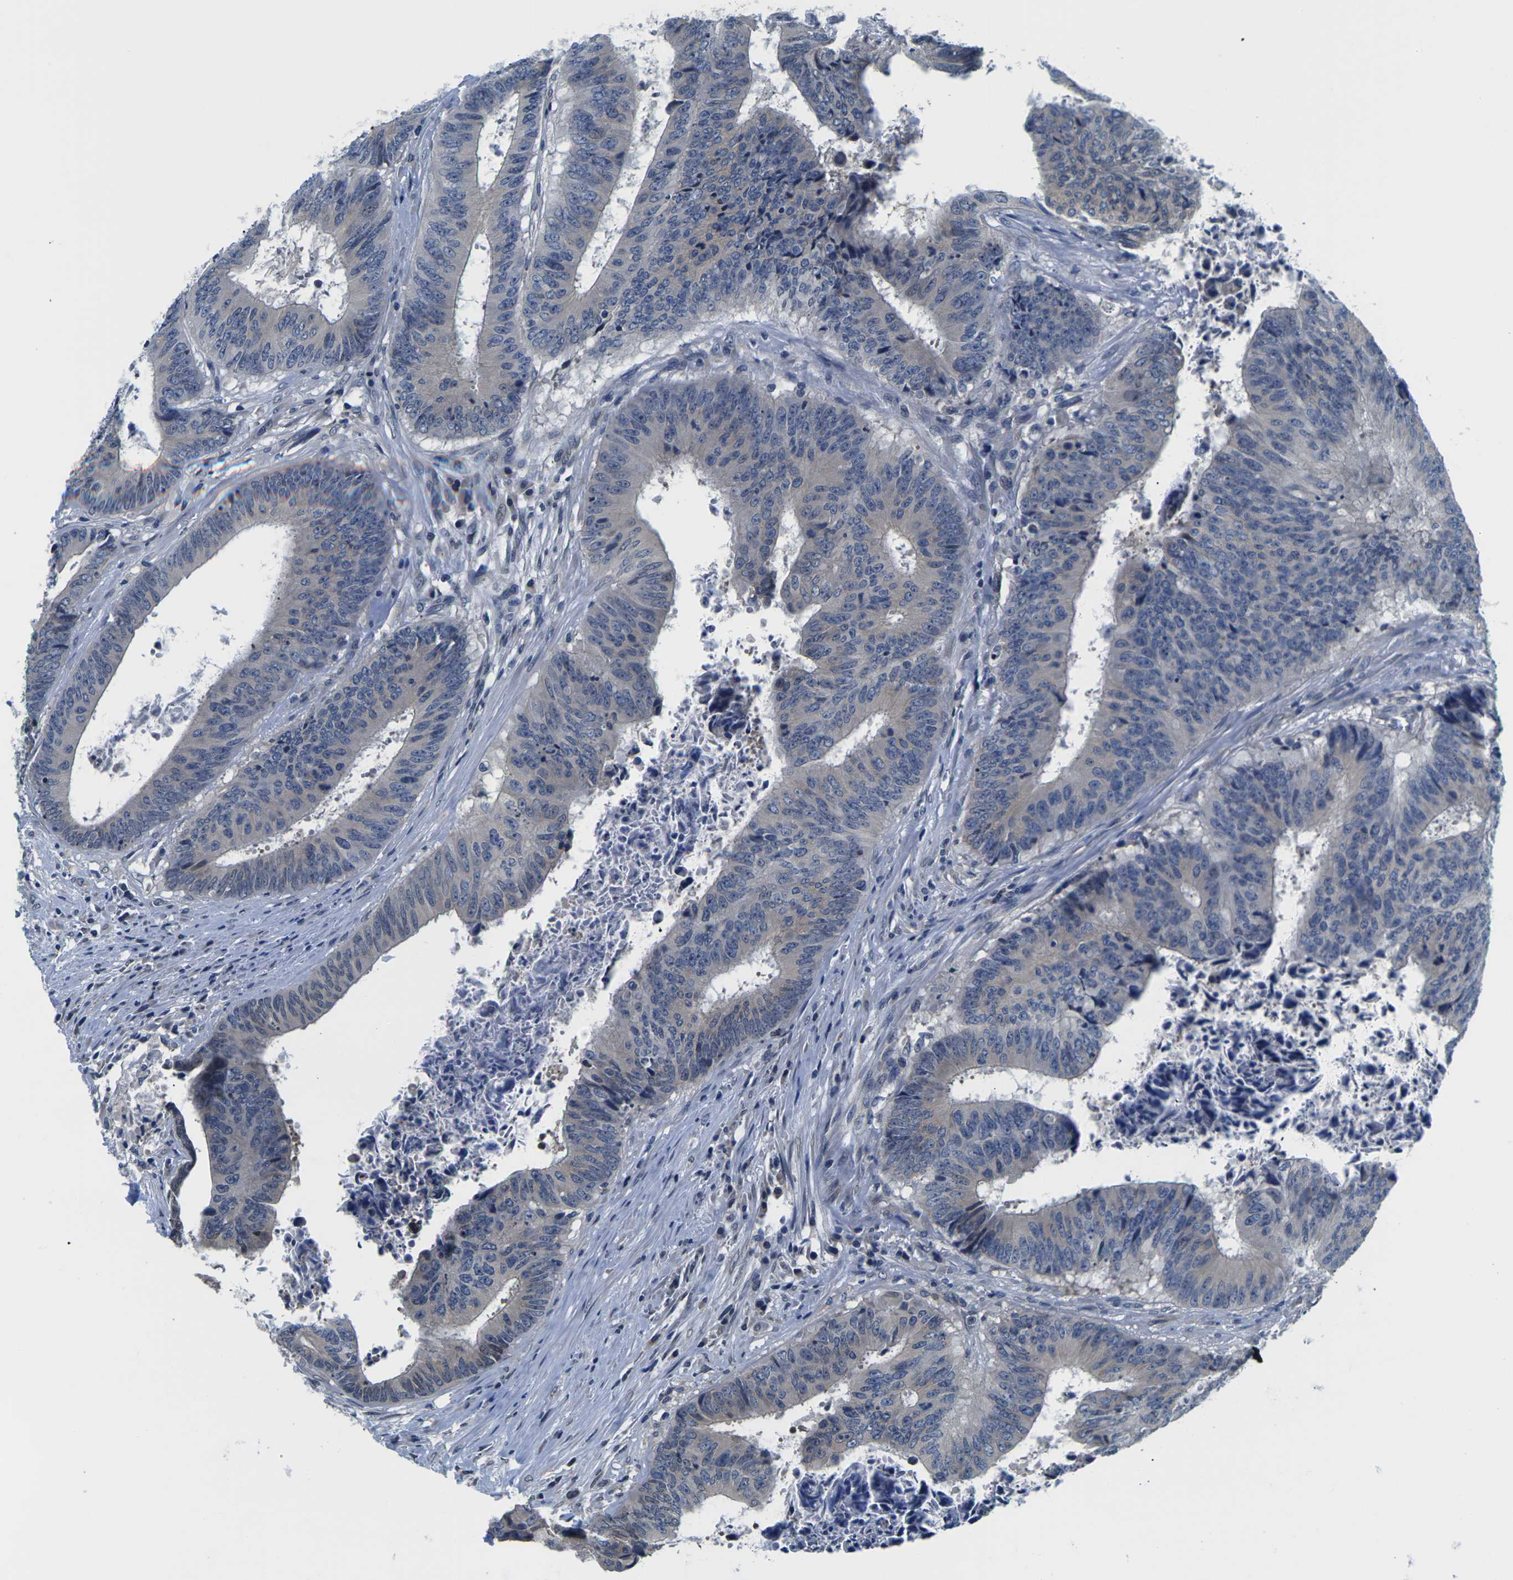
{"staining": {"intensity": "negative", "quantity": "none", "location": "none"}, "tissue": "colorectal cancer", "cell_type": "Tumor cells", "image_type": "cancer", "snomed": [{"axis": "morphology", "description": "Adenocarcinoma, NOS"}, {"axis": "topography", "description": "Rectum"}], "caption": "The immunohistochemistry (IHC) image has no significant positivity in tumor cells of adenocarcinoma (colorectal) tissue.", "gene": "SNX10", "patient": {"sex": "male", "age": 72}}